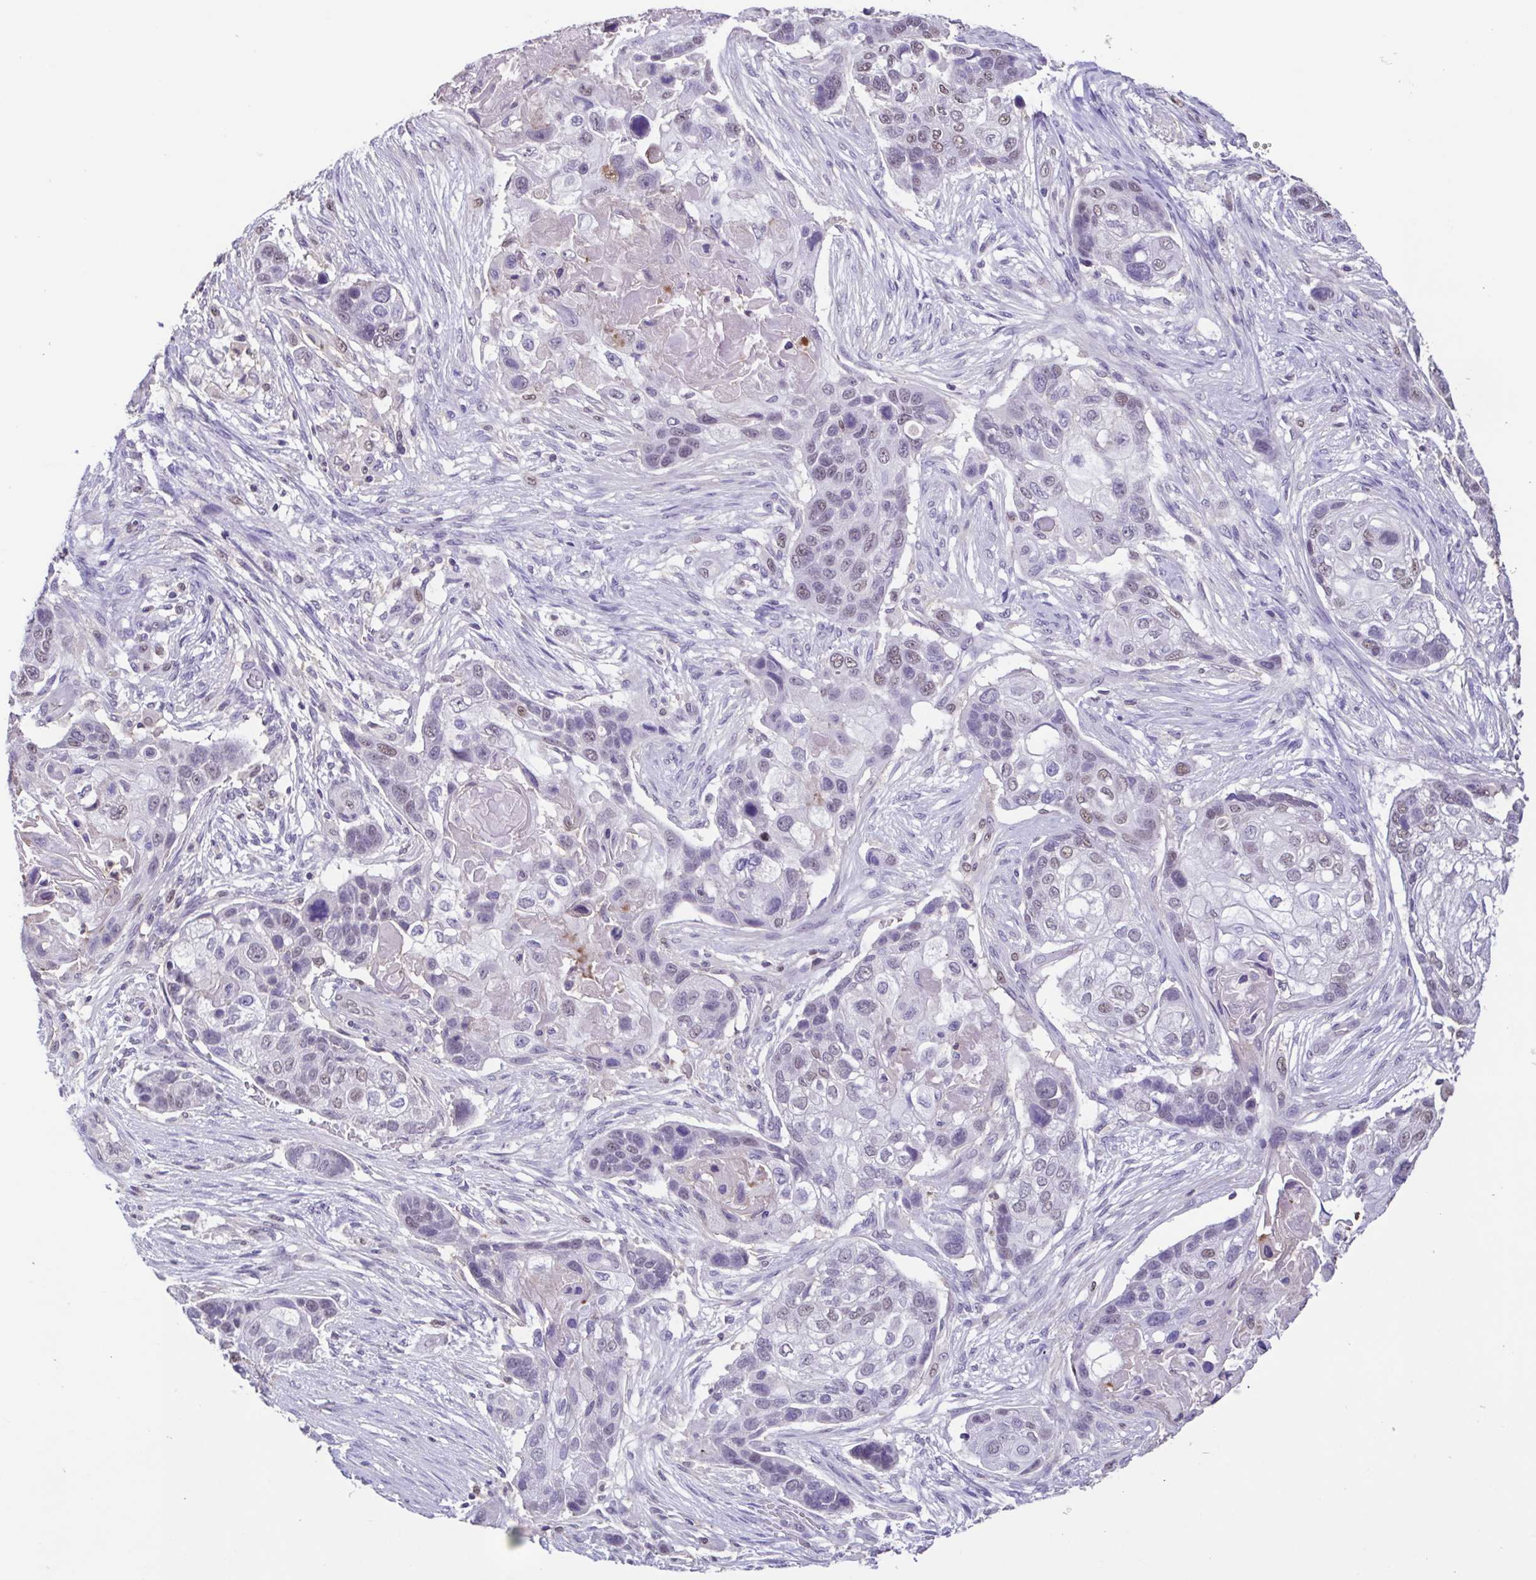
{"staining": {"intensity": "weak", "quantity": "<25%", "location": "nuclear"}, "tissue": "lung cancer", "cell_type": "Tumor cells", "image_type": "cancer", "snomed": [{"axis": "morphology", "description": "Squamous cell carcinoma, NOS"}, {"axis": "topography", "description": "Lung"}], "caption": "This micrograph is of lung cancer (squamous cell carcinoma) stained with IHC to label a protein in brown with the nuclei are counter-stained blue. There is no positivity in tumor cells. (DAB (3,3'-diaminobenzidine) immunohistochemistry with hematoxylin counter stain).", "gene": "ACTRT3", "patient": {"sex": "male", "age": 69}}